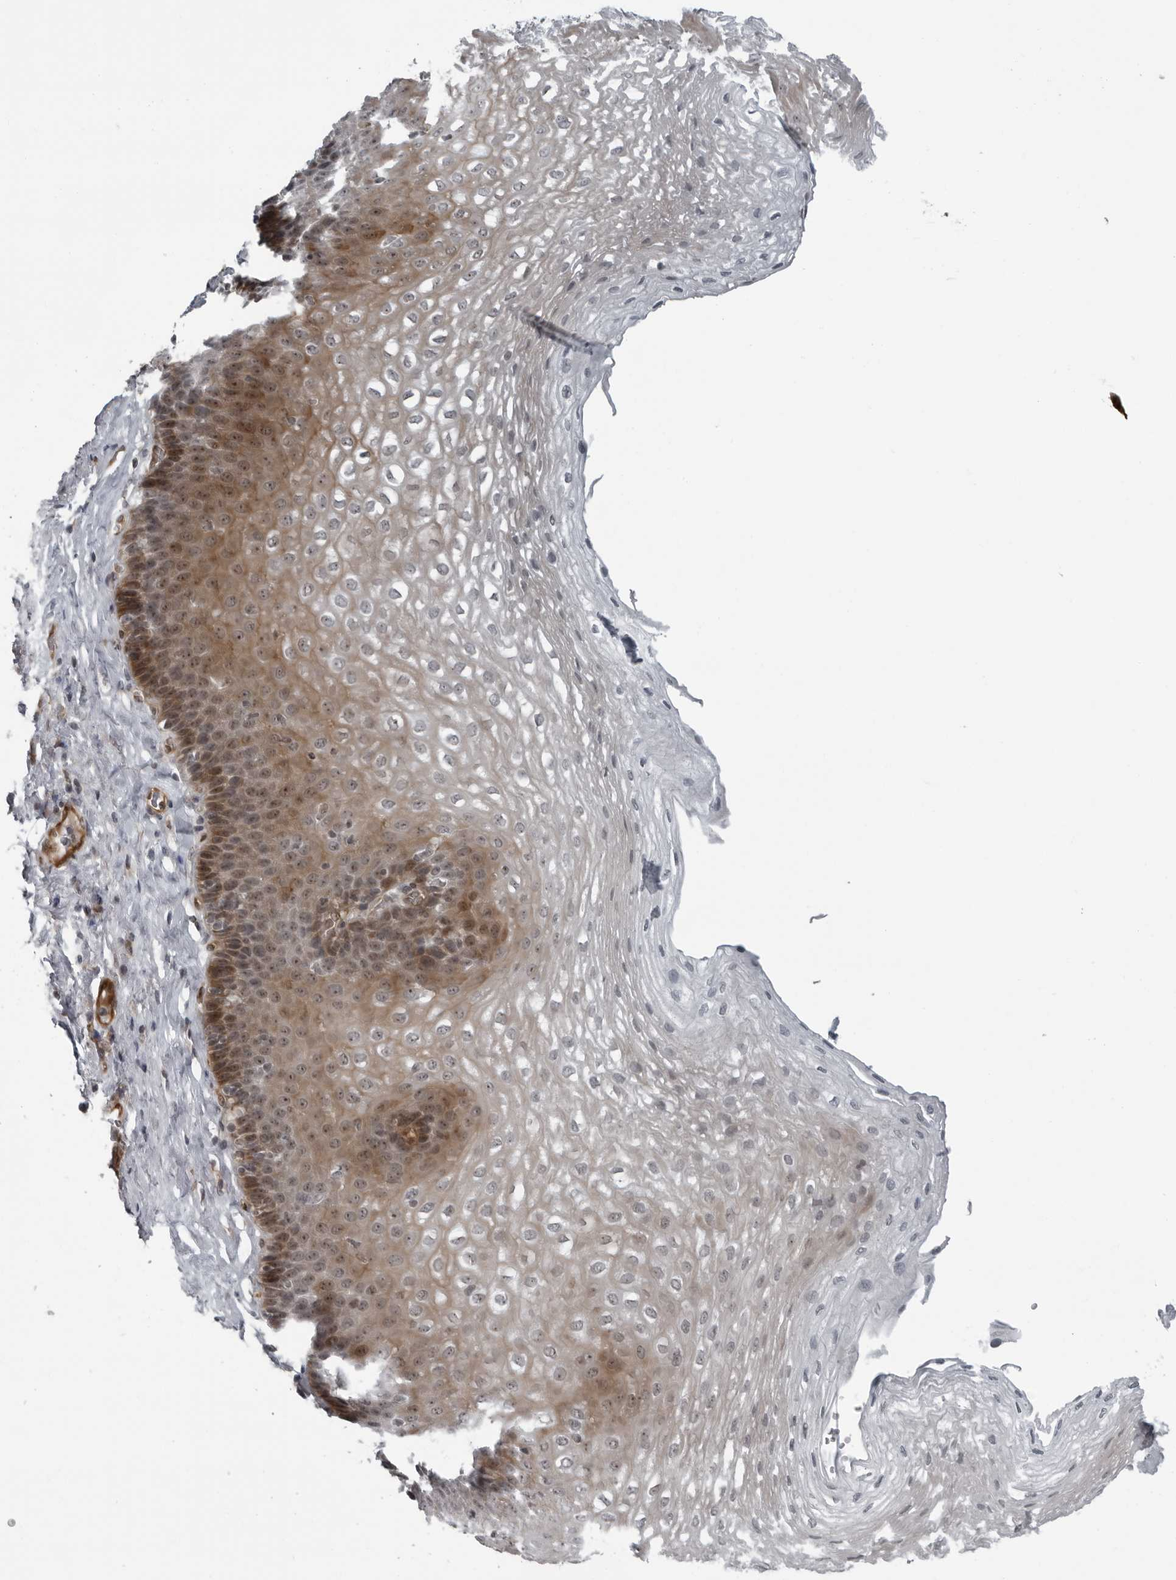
{"staining": {"intensity": "moderate", "quantity": "25%-75%", "location": "cytoplasmic/membranous,nuclear"}, "tissue": "esophagus", "cell_type": "Squamous epithelial cells", "image_type": "normal", "snomed": [{"axis": "morphology", "description": "Normal tissue, NOS"}, {"axis": "topography", "description": "Esophagus"}], "caption": "Human esophagus stained for a protein (brown) reveals moderate cytoplasmic/membranous,nuclear positive staining in approximately 25%-75% of squamous epithelial cells.", "gene": "FAM102B", "patient": {"sex": "female", "age": 66}}